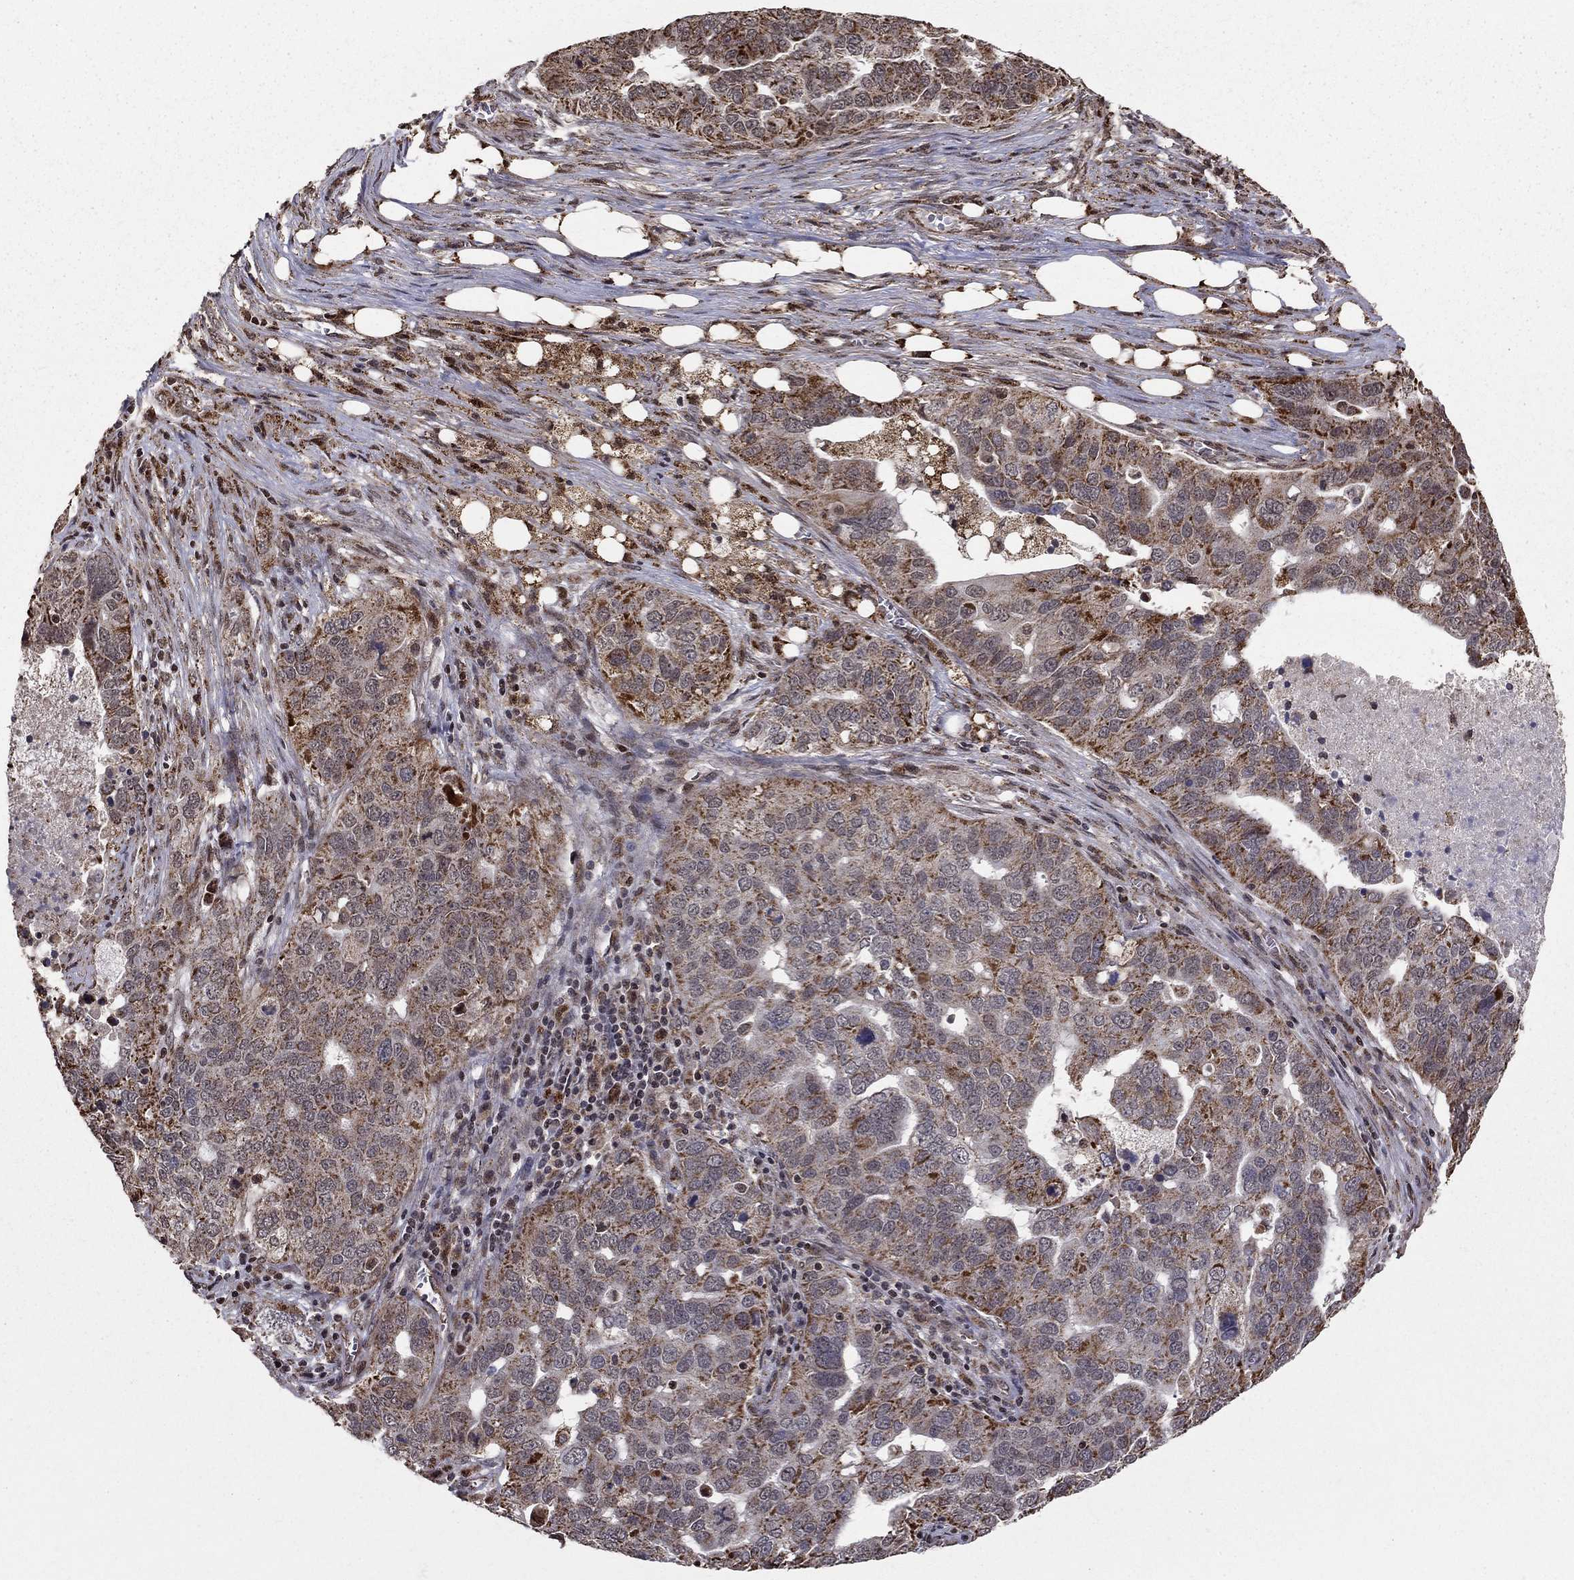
{"staining": {"intensity": "moderate", "quantity": "25%-75%", "location": "cytoplasmic/membranous"}, "tissue": "ovarian cancer", "cell_type": "Tumor cells", "image_type": "cancer", "snomed": [{"axis": "morphology", "description": "Carcinoma, endometroid"}, {"axis": "topography", "description": "Soft tissue"}, {"axis": "topography", "description": "Ovary"}], "caption": "IHC of endometroid carcinoma (ovarian) displays medium levels of moderate cytoplasmic/membranous positivity in about 25%-75% of tumor cells.", "gene": "ACOT13", "patient": {"sex": "female", "age": 52}}